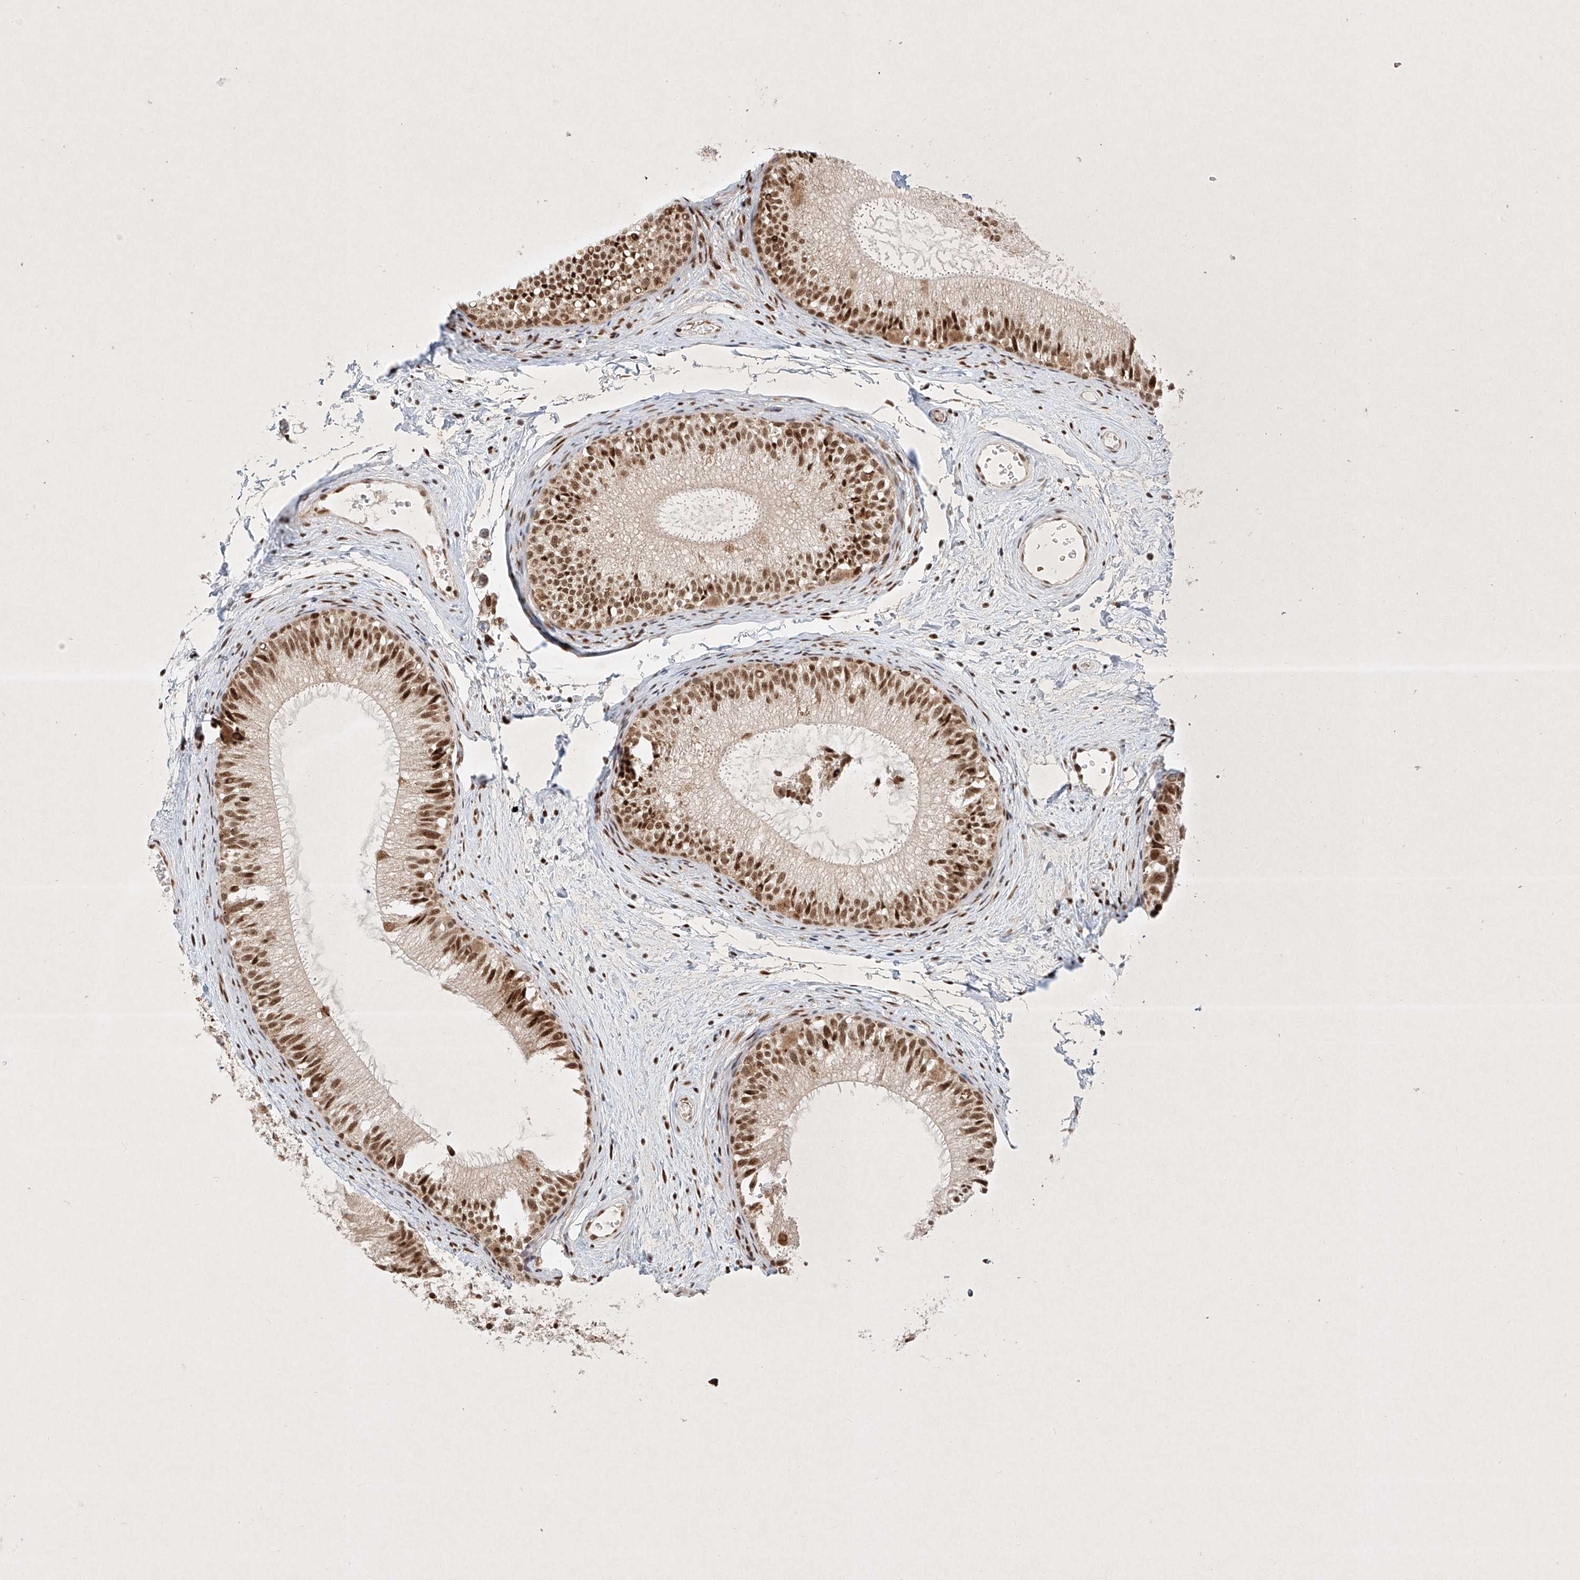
{"staining": {"intensity": "strong", "quantity": ">75%", "location": "nuclear"}, "tissue": "epididymis", "cell_type": "Glandular cells", "image_type": "normal", "snomed": [{"axis": "morphology", "description": "Normal tissue, NOS"}, {"axis": "topography", "description": "Epididymis"}], "caption": "The photomicrograph exhibits staining of unremarkable epididymis, revealing strong nuclear protein expression (brown color) within glandular cells.", "gene": "EPG5", "patient": {"sex": "male", "age": 34}}